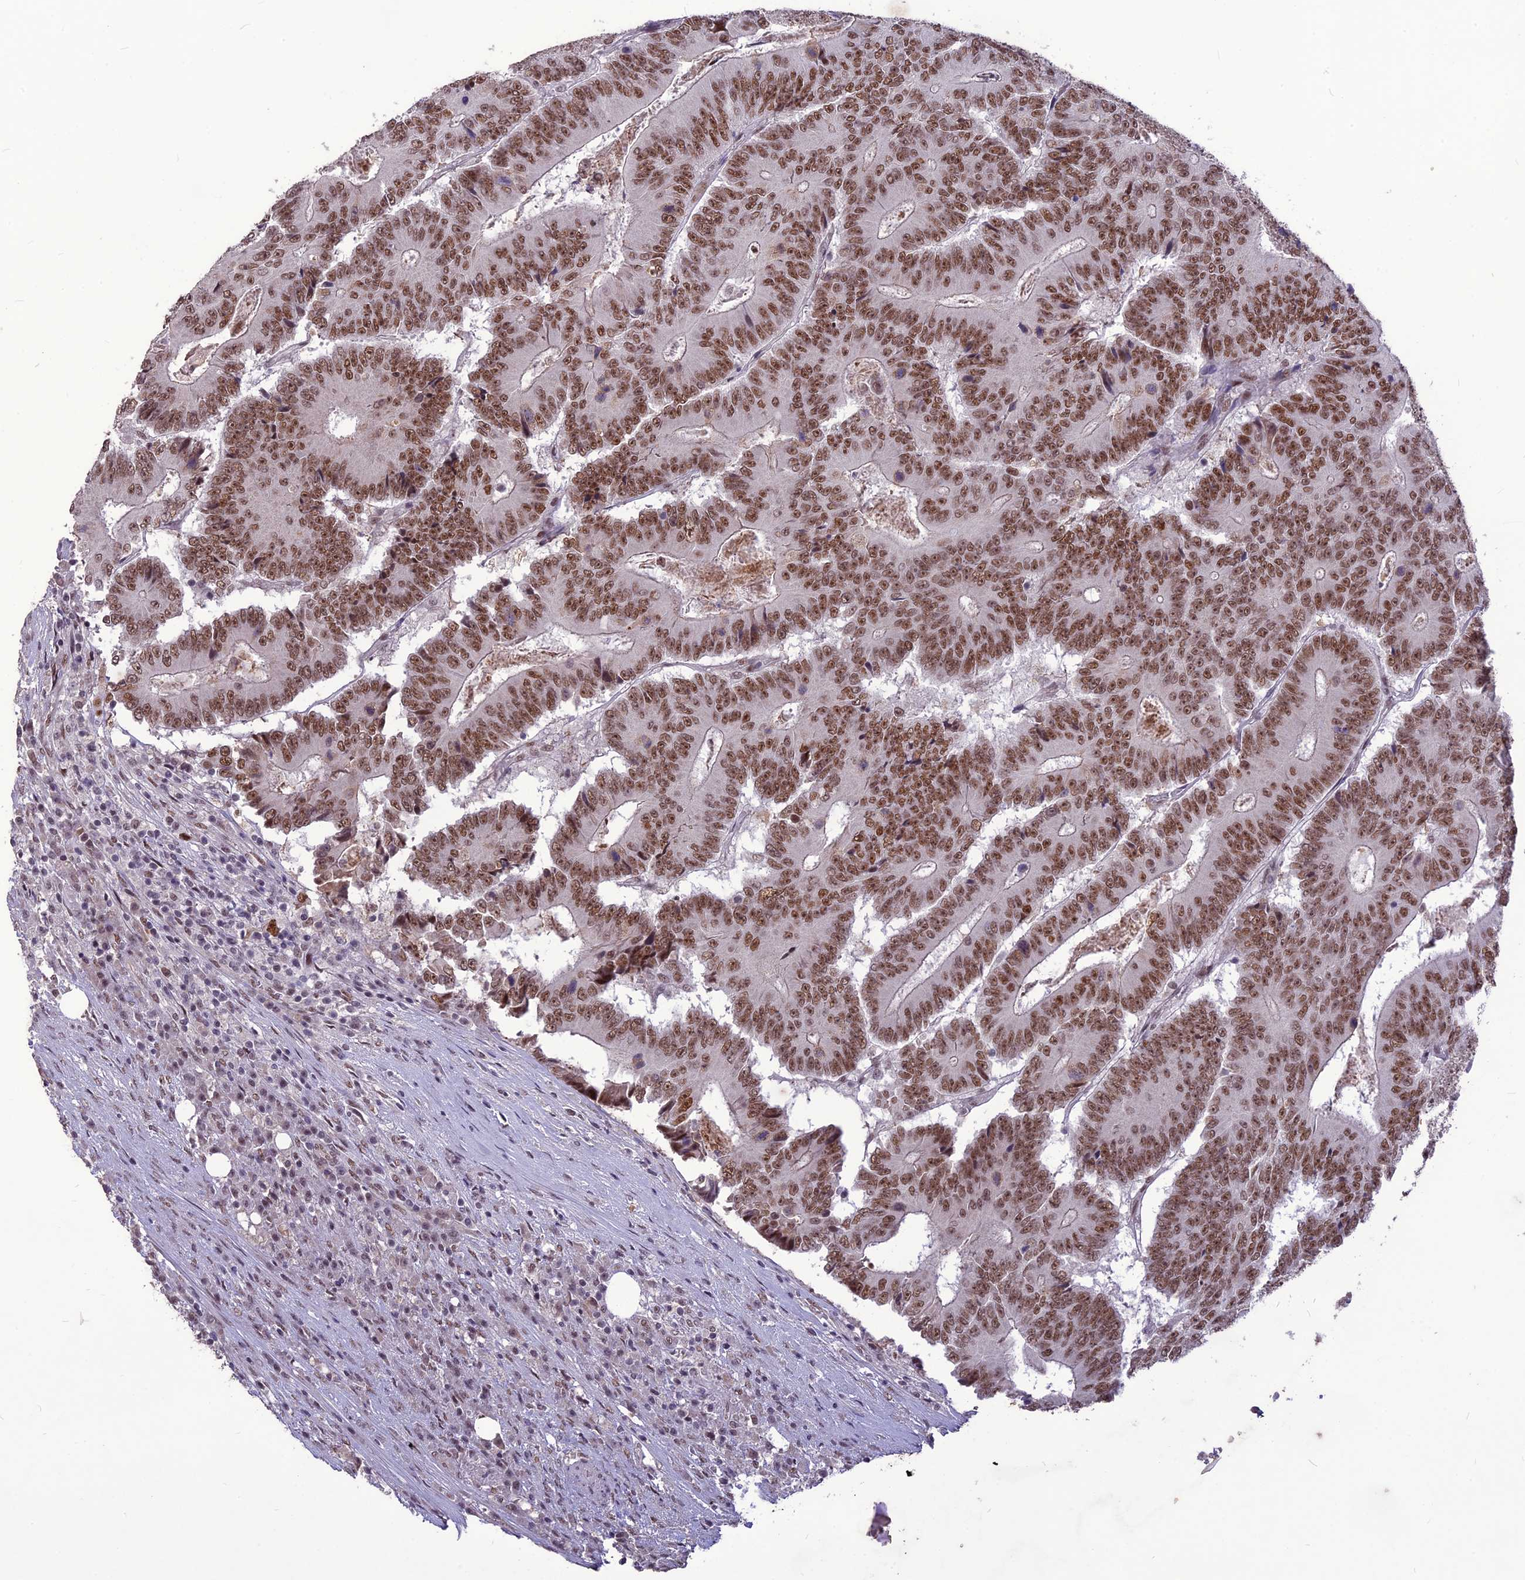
{"staining": {"intensity": "moderate", "quantity": ">75%", "location": "nuclear"}, "tissue": "colorectal cancer", "cell_type": "Tumor cells", "image_type": "cancer", "snomed": [{"axis": "morphology", "description": "Adenocarcinoma, NOS"}, {"axis": "topography", "description": "Colon"}], "caption": "Tumor cells show medium levels of moderate nuclear positivity in approximately >75% of cells in colorectal adenocarcinoma.", "gene": "DIS3", "patient": {"sex": "male", "age": 83}}